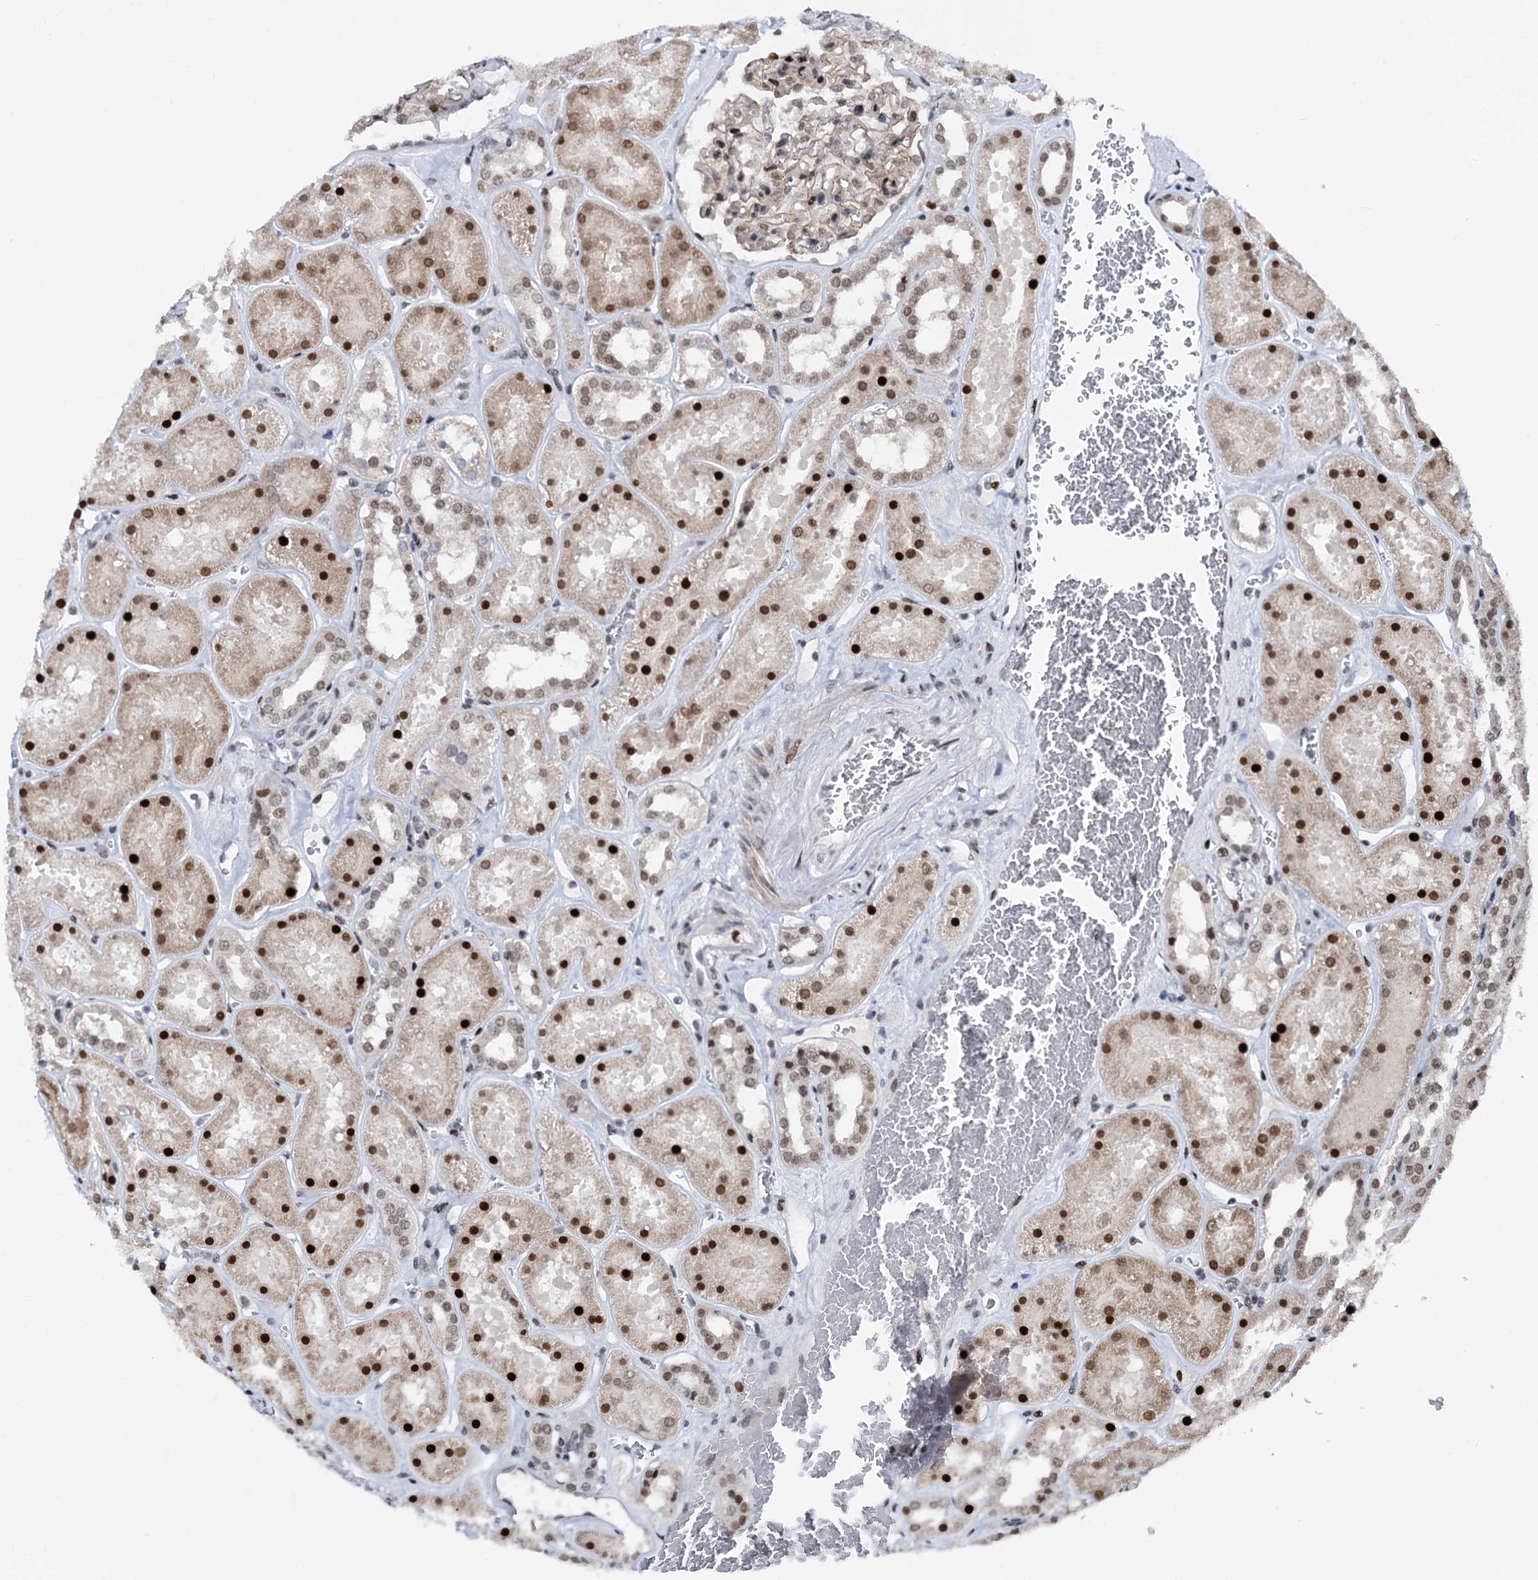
{"staining": {"intensity": "moderate", "quantity": "25%-75%", "location": "nuclear"}, "tissue": "kidney", "cell_type": "Cells in glomeruli", "image_type": "normal", "snomed": [{"axis": "morphology", "description": "Normal tissue, NOS"}, {"axis": "topography", "description": "Kidney"}], "caption": "A micrograph of human kidney stained for a protein displays moderate nuclear brown staining in cells in glomeruli.", "gene": "RUFY2", "patient": {"sex": "female", "age": 41}}